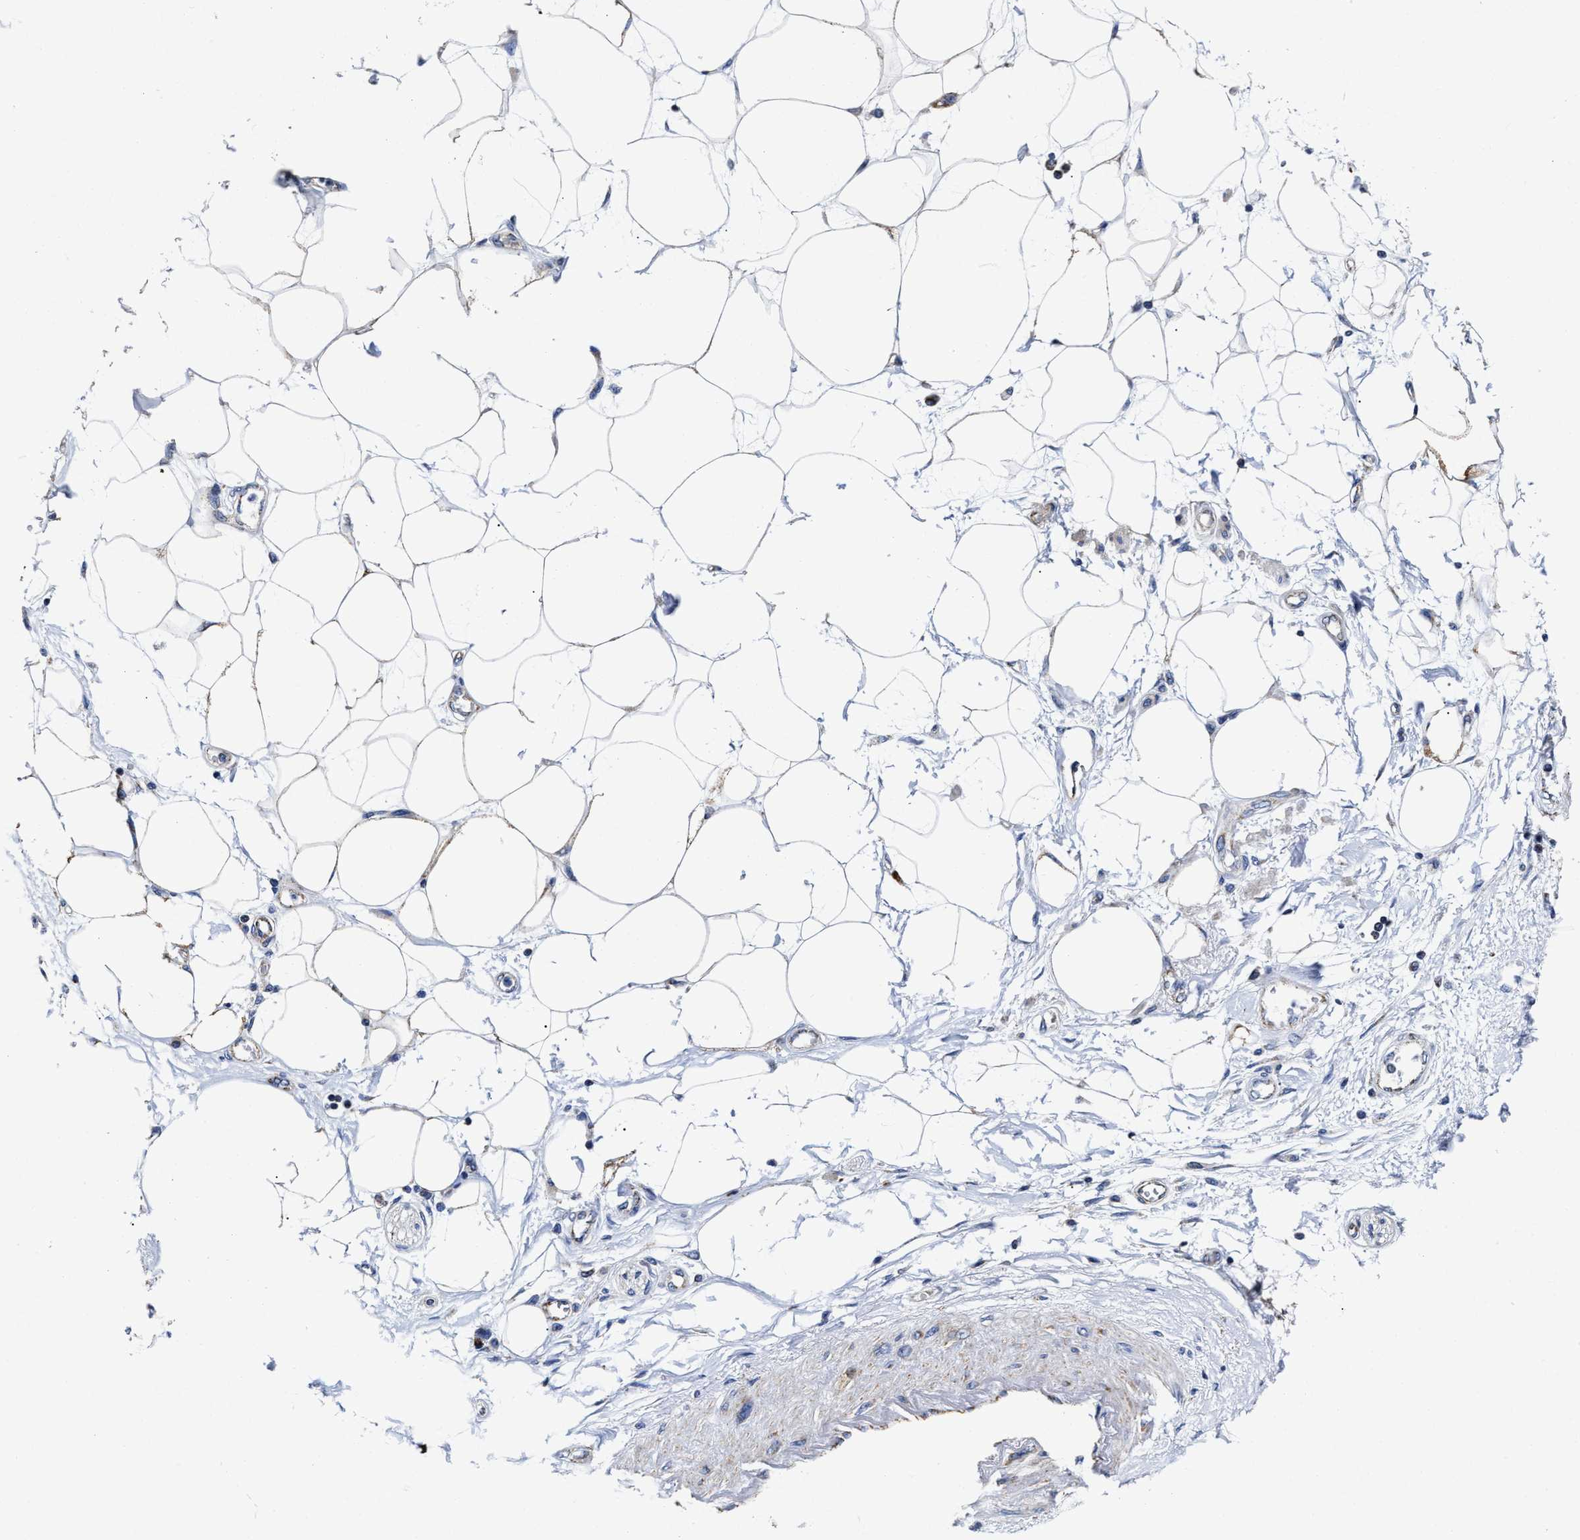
{"staining": {"intensity": "negative", "quantity": "none", "location": "none"}, "tissue": "adipose tissue", "cell_type": "Adipocytes", "image_type": "normal", "snomed": [{"axis": "morphology", "description": "Normal tissue, NOS"}, {"axis": "morphology", "description": "Adenocarcinoma, NOS"}, {"axis": "topography", "description": "Duodenum"}, {"axis": "topography", "description": "Peripheral nerve tissue"}], "caption": "This image is of normal adipose tissue stained with IHC to label a protein in brown with the nuclei are counter-stained blue. There is no staining in adipocytes. (DAB immunohistochemistry visualized using brightfield microscopy, high magnification).", "gene": "HINT2", "patient": {"sex": "female", "age": 60}}